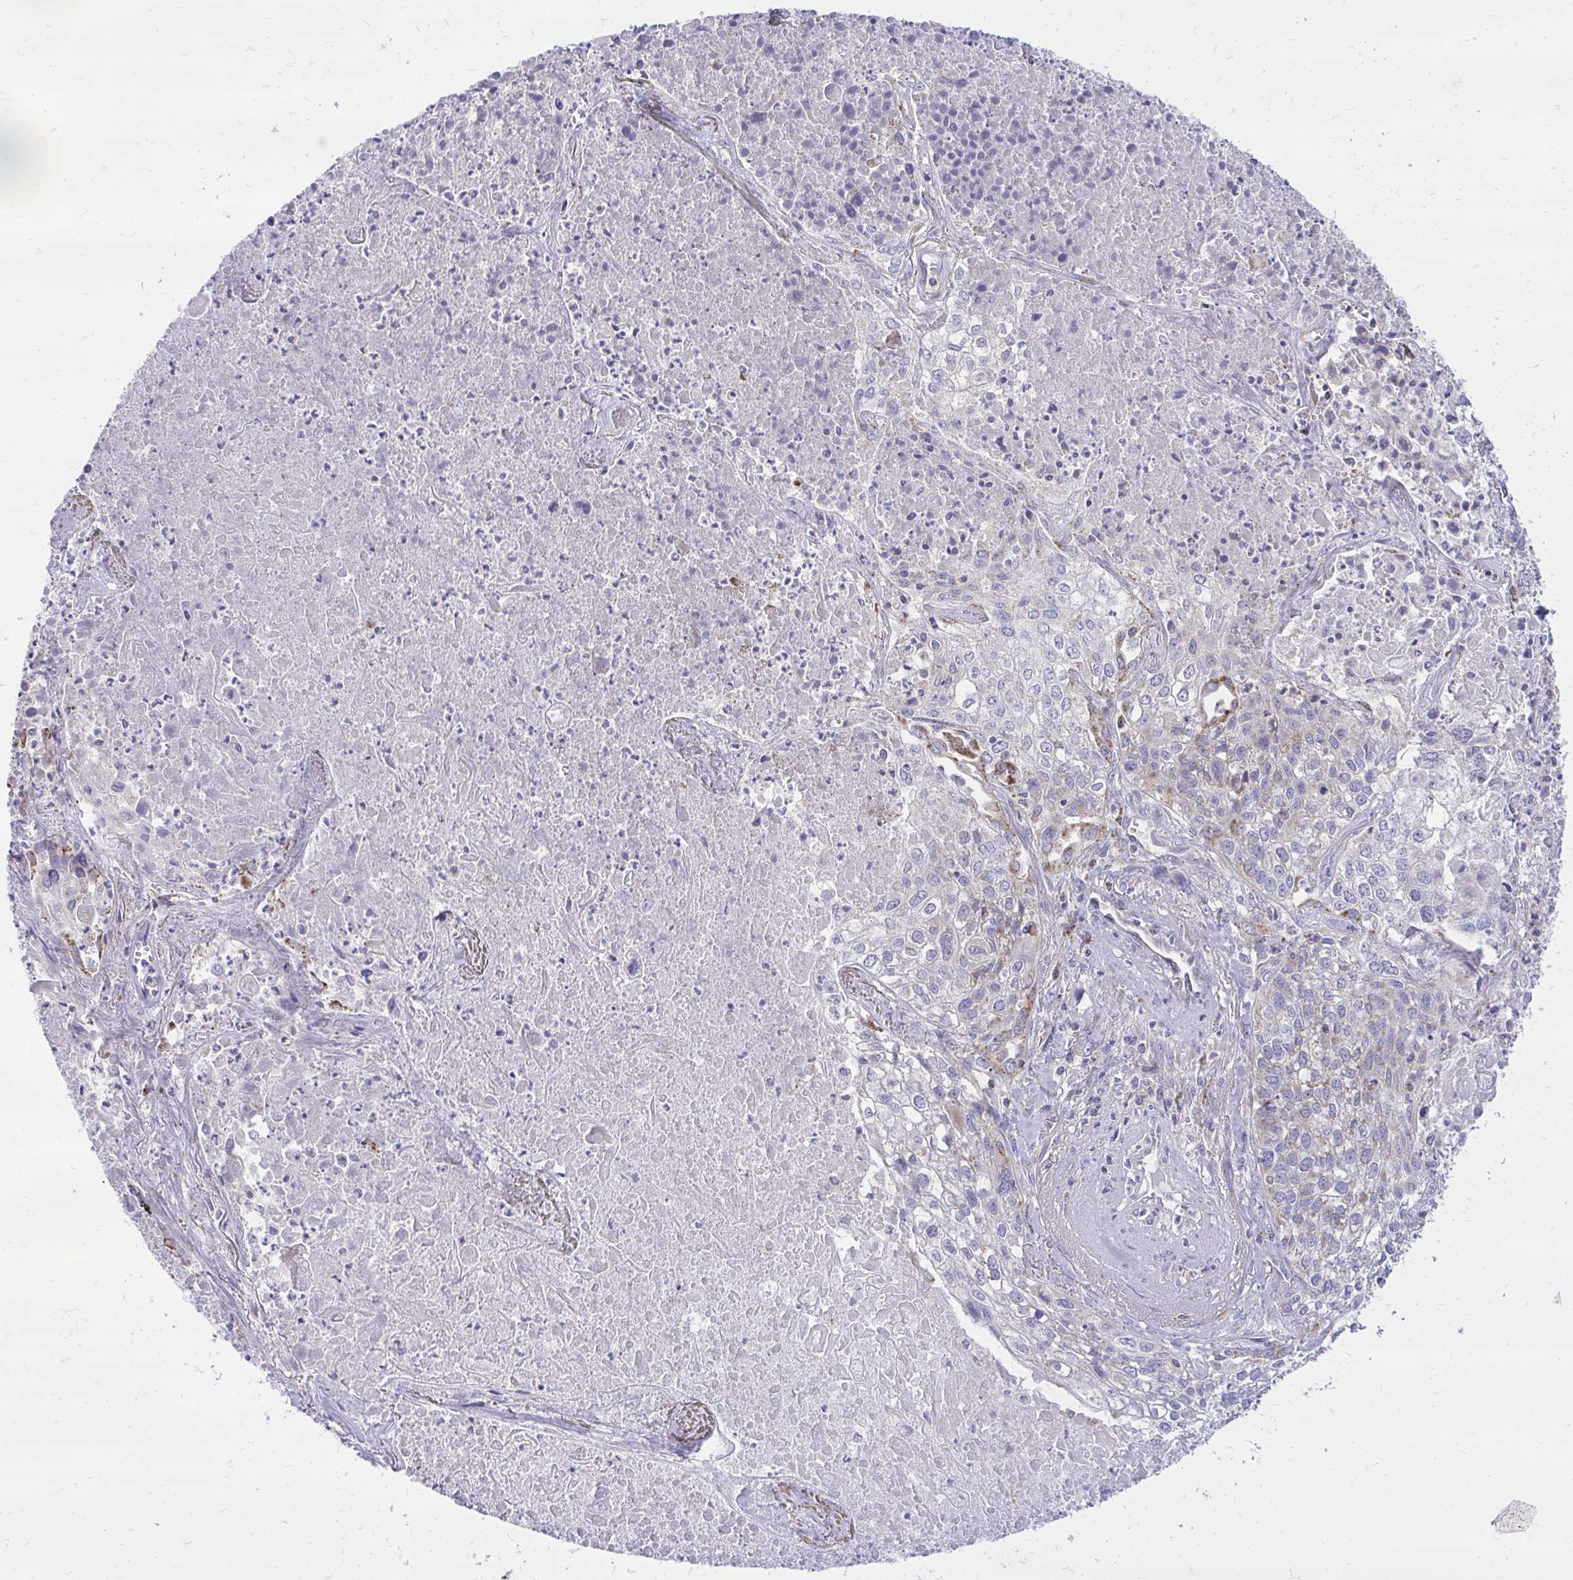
{"staining": {"intensity": "negative", "quantity": "none", "location": "none"}, "tissue": "lung cancer", "cell_type": "Tumor cells", "image_type": "cancer", "snomed": [{"axis": "morphology", "description": "Squamous cell carcinoma, NOS"}, {"axis": "topography", "description": "Lung"}], "caption": "DAB (3,3'-diaminobenzidine) immunohistochemical staining of human lung cancer reveals no significant staining in tumor cells. The staining was performed using DAB (3,3'-diaminobenzidine) to visualize the protein expression in brown, while the nuclei were stained in blue with hematoxylin (Magnification: 20x).", "gene": "SPTBN2", "patient": {"sex": "male", "age": 74}}